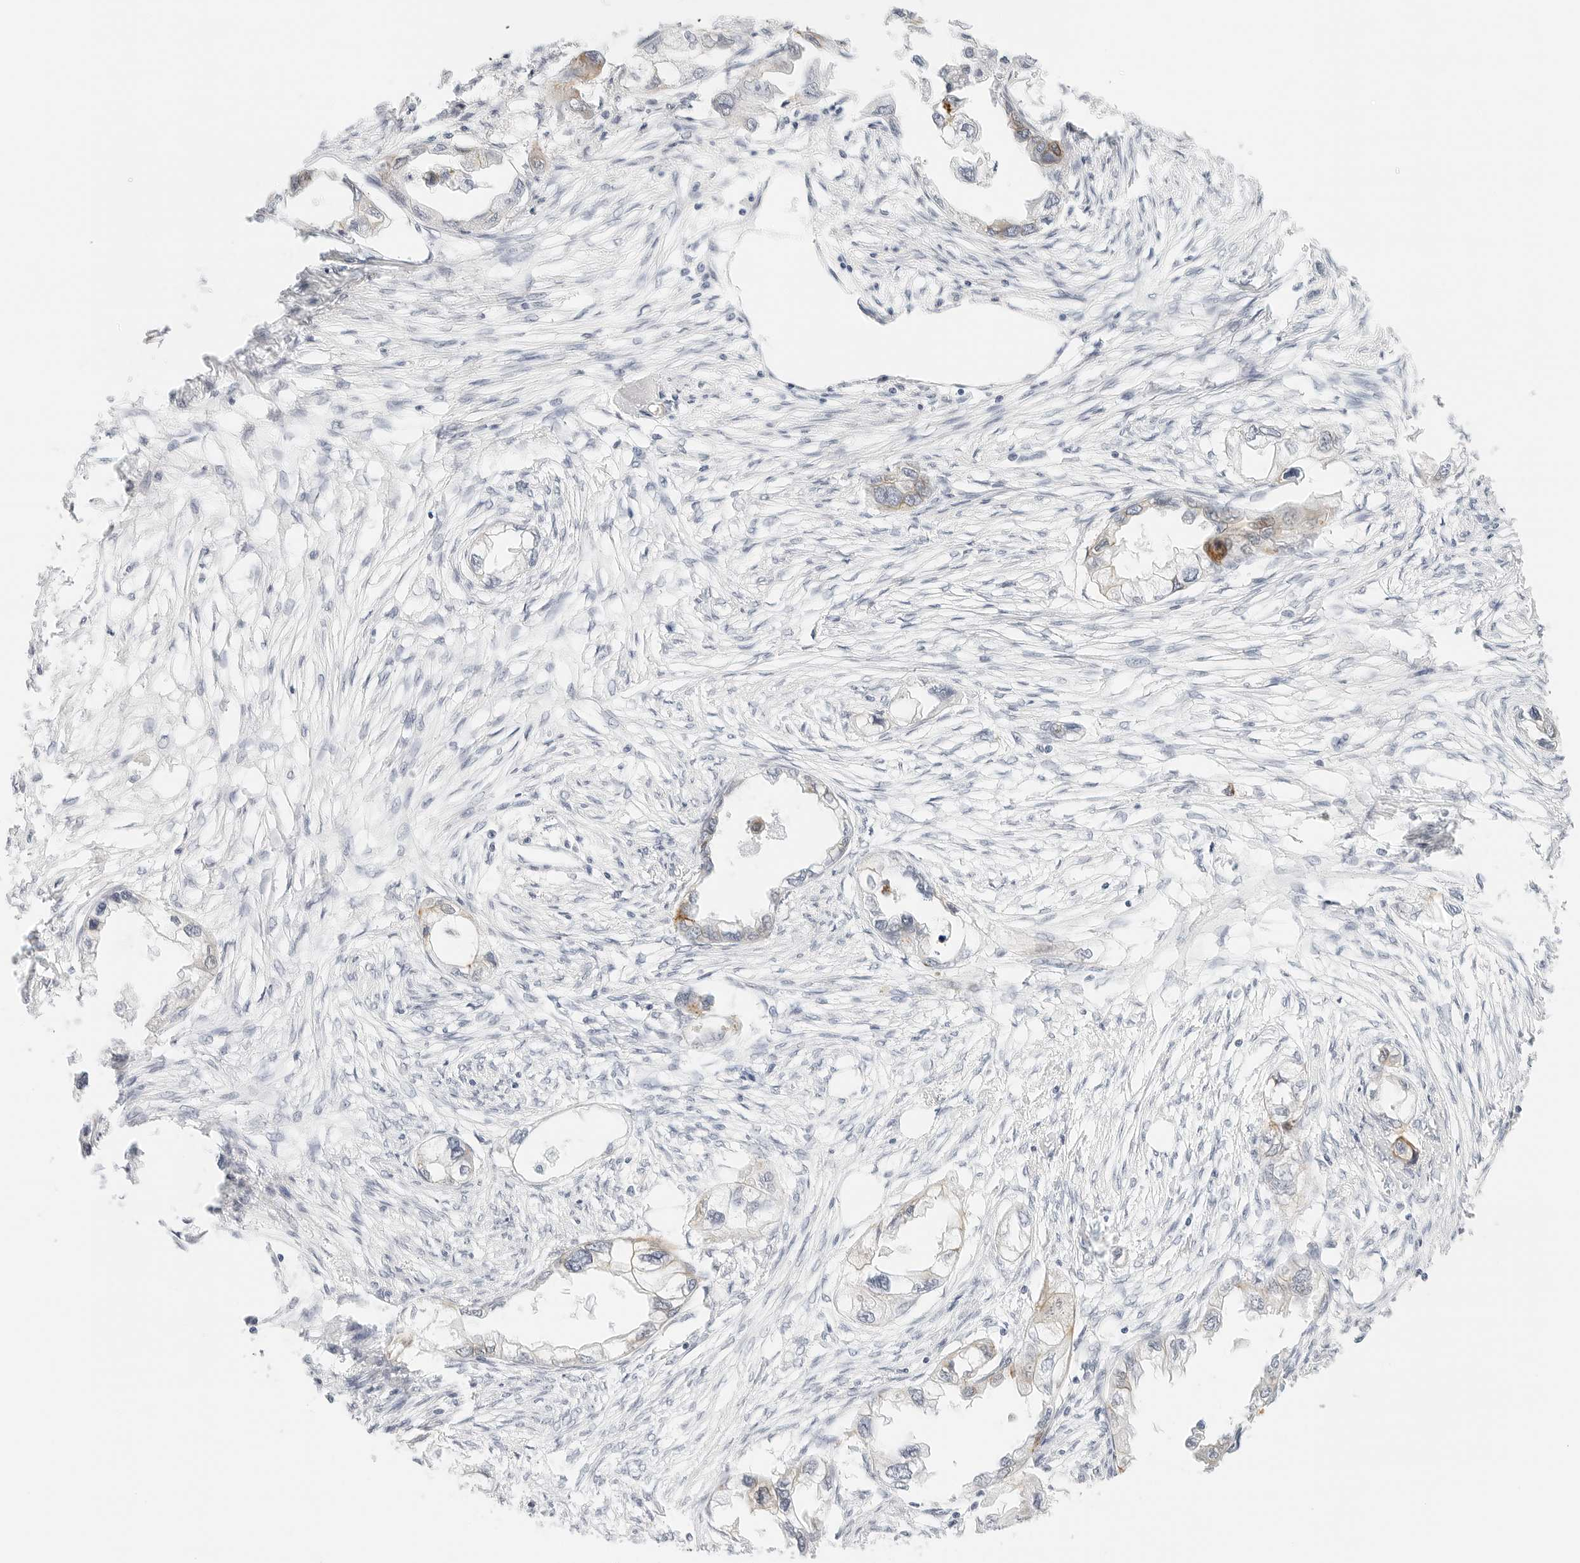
{"staining": {"intensity": "weak", "quantity": "<25%", "location": "cytoplasmic/membranous"}, "tissue": "endometrial cancer", "cell_type": "Tumor cells", "image_type": "cancer", "snomed": [{"axis": "morphology", "description": "Adenocarcinoma, NOS"}, {"axis": "morphology", "description": "Adenocarcinoma, metastatic, NOS"}, {"axis": "topography", "description": "Adipose tissue"}, {"axis": "topography", "description": "Endometrium"}], "caption": "An immunohistochemistry photomicrograph of endometrial cancer is shown. There is no staining in tumor cells of endometrial cancer. (Stains: DAB (3,3'-diaminobenzidine) immunohistochemistry with hematoxylin counter stain, Microscopy: brightfield microscopy at high magnification).", "gene": "CDH1", "patient": {"sex": "female", "age": 67}}